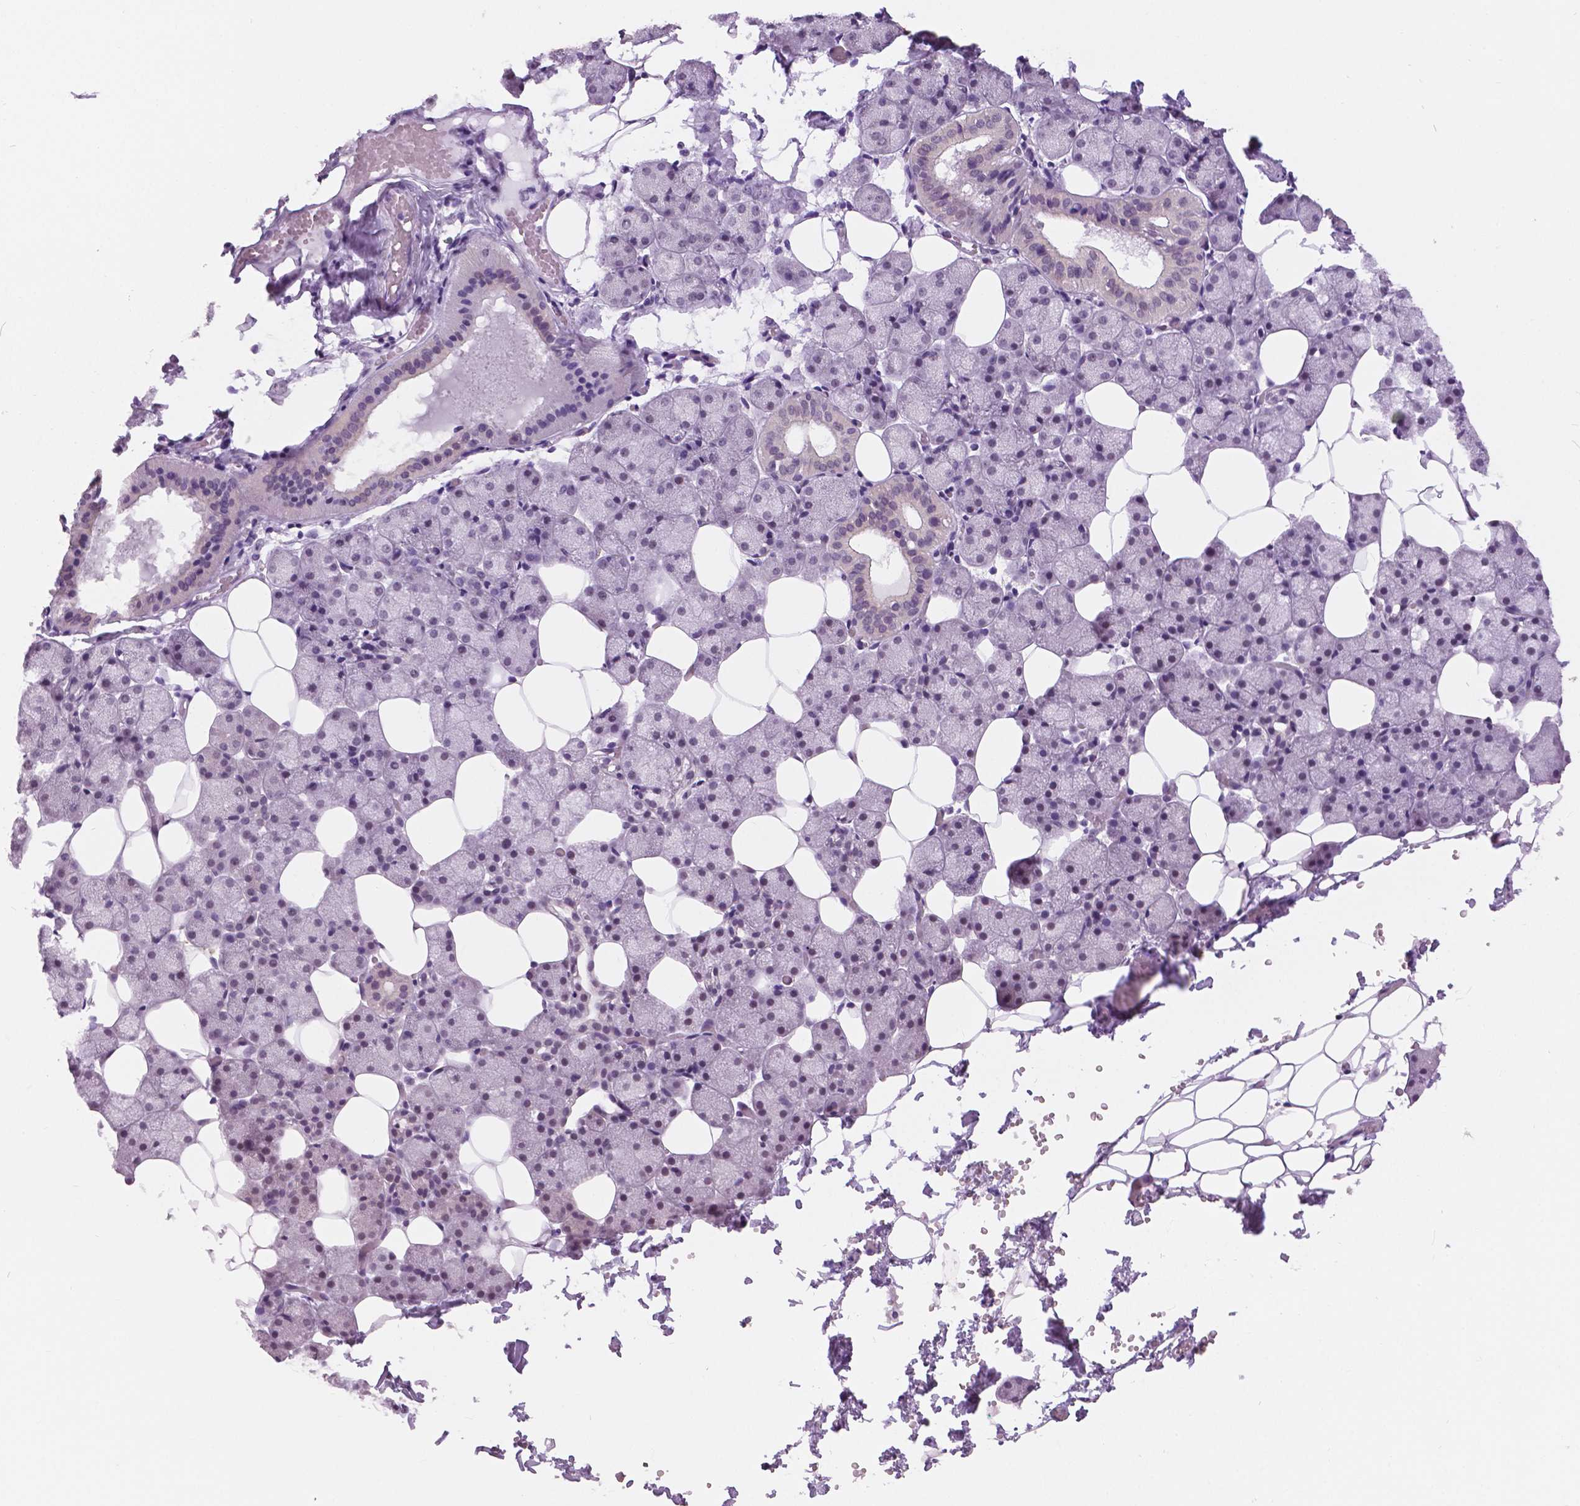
{"staining": {"intensity": "negative", "quantity": "none", "location": "none"}, "tissue": "salivary gland", "cell_type": "Glandular cells", "image_type": "normal", "snomed": [{"axis": "morphology", "description": "Normal tissue, NOS"}, {"axis": "topography", "description": "Salivary gland"}], "caption": "Immunohistochemistry of benign salivary gland demonstrates no expression in glandular cells. (DAB immunohistochemistry with hematoxylin counter stain).", "gene": "MYOM1", "patient": {"sex": "male", "age": 38}}